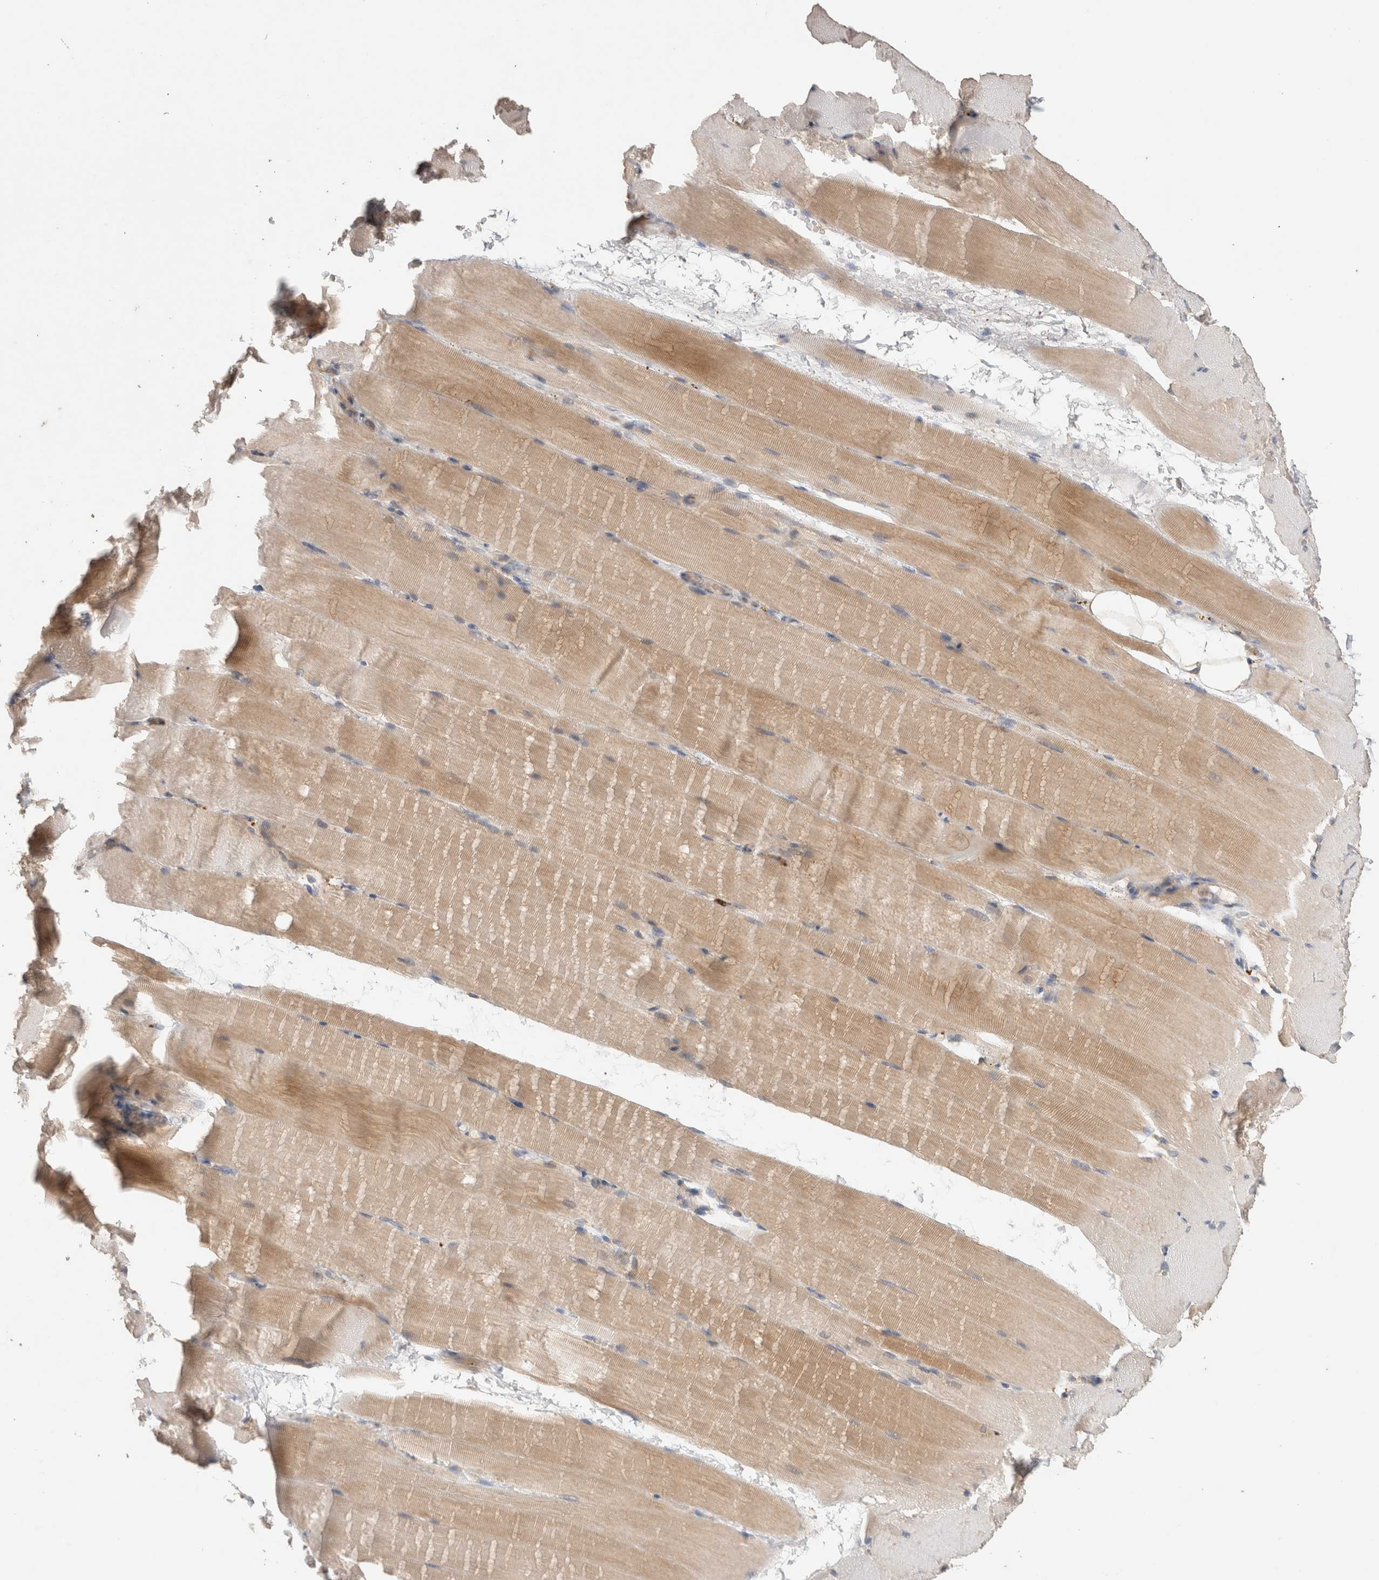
{"staining": {"intensity": "moderate", "quantity": "25%-75%", "location": "cytoplasmic/membranous"}, "tissue": "skeletal muscle", "cell_type": "Myocytes", "image_type": "normal", "snomed": [{"axis": "morphology", "description": "Normal tissue, NOS"}, {"axis": "topography", "description": "Skeletal muscle"}, {"axis": "topography", "description": "Parathyroid gland"}], "caption": "The micrograph displays a brown stain indicating the presence of a protein in the cytoplasmic/membranous of myocytes in skeletal muscle. (DAB (3,3'-diaminobenzidine) IHC with brightfield microscopy, high magnification).", "gene": "SNX31", "patient": {"sex": "female", "age": 37}}